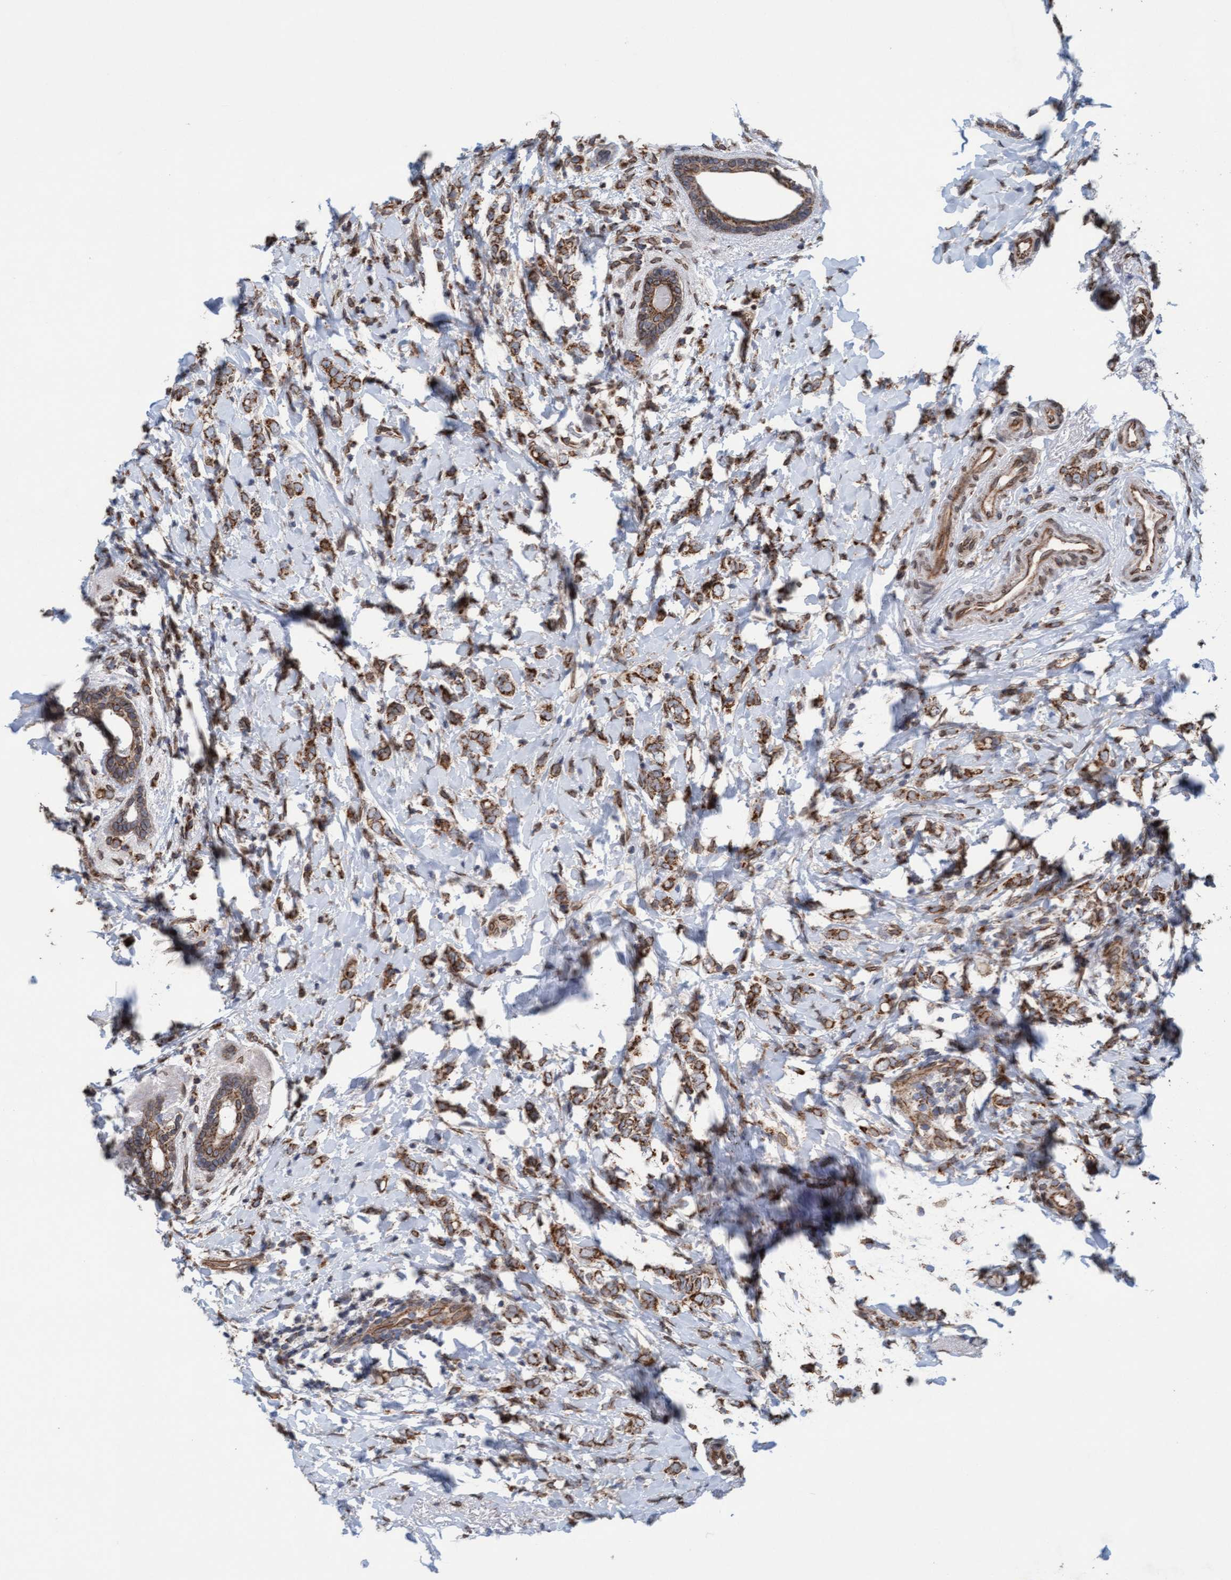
{"staining": {"intensity": "moderate", "quantity": ">75%", "location": "cytoplasmic/membranous"}, "tissue": "breast cancer", "cell_type": "Tumor cells", "image_type": "cancer", "snomed": [{"axis": "morphology", "description": "Normal tissue, NOS"}, {"axis": "morphology", "description": "Lobular carcinoma"}, {"axis": "topography", "description": "Breast"}], "caption": "Immunohistochemistry (IHC) (DAB) staining of human breast lobular carcinoma exhibits moderate cytoplasmic/membranous protein positivity in about >75% of tumor cells.", "gene": "MRPS23", "patient": {"sex": "female", "age": 47}}